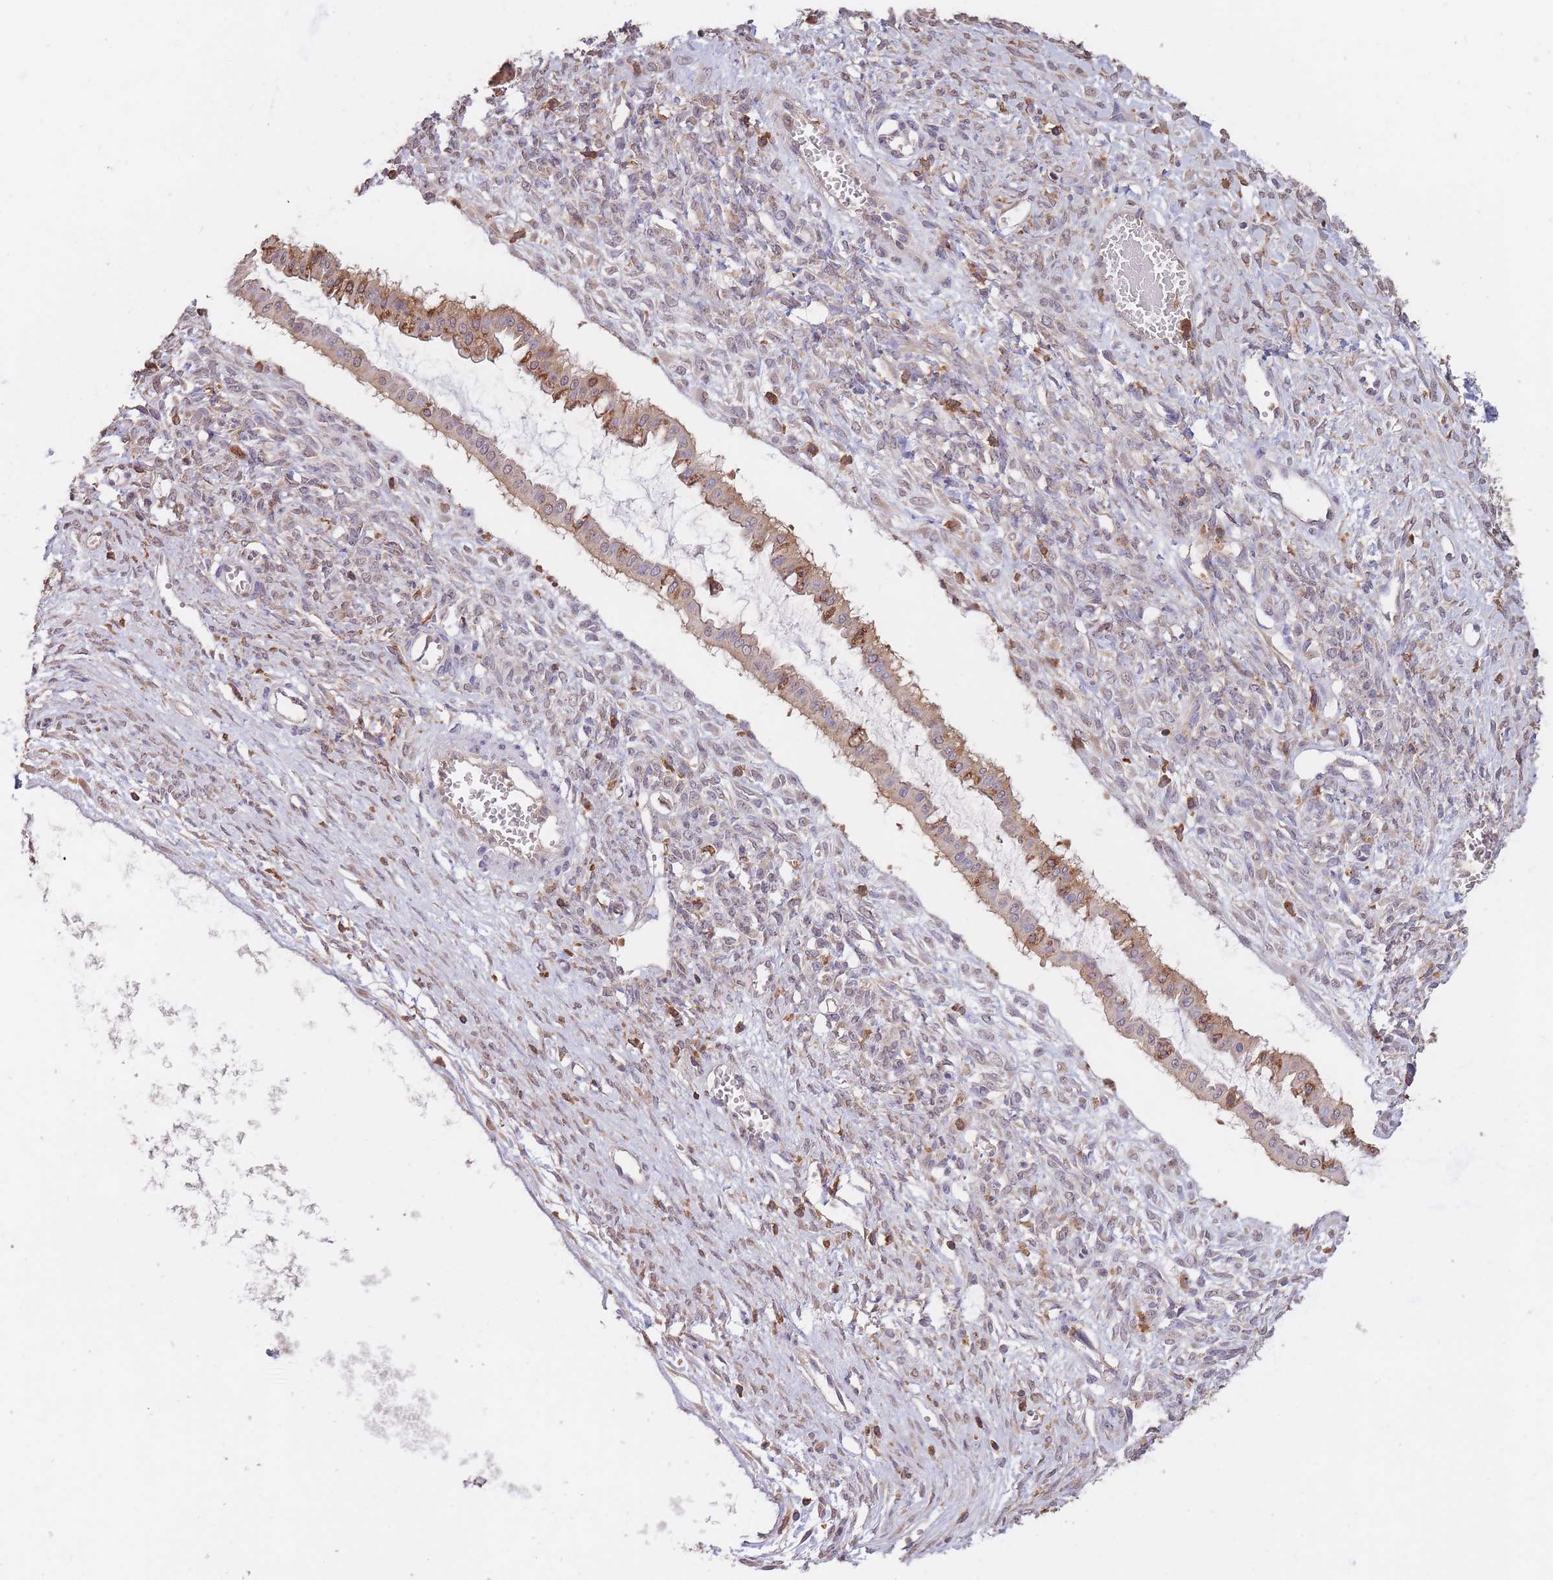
{"staining": {"intensity": "moderate", "quantity": "<25%", "location": "cytoplasmic/membranous"}, "tissue": "ovarian cancer", "cell_type": "Tumor cells", "image_type": "cancer", "snomed": [{"axis": "morphology", "description": "Cystadenocarcinoma, mucinous, NOS"}, {"axis": "topography", "description": "Ovary"}], "caption": "Immunohistochemistry micrograph of neoplastic tissue: human ovarian cancer stained using immunohistochemistry reveals low levels of moderate protein expression localized specifically in the cytoplasmic/membranous of tumor cells, appearing as a cytoplasmic/membranous brown color.", "gene": "GMIP", "patient": {"sex": "female", "age": 73}}